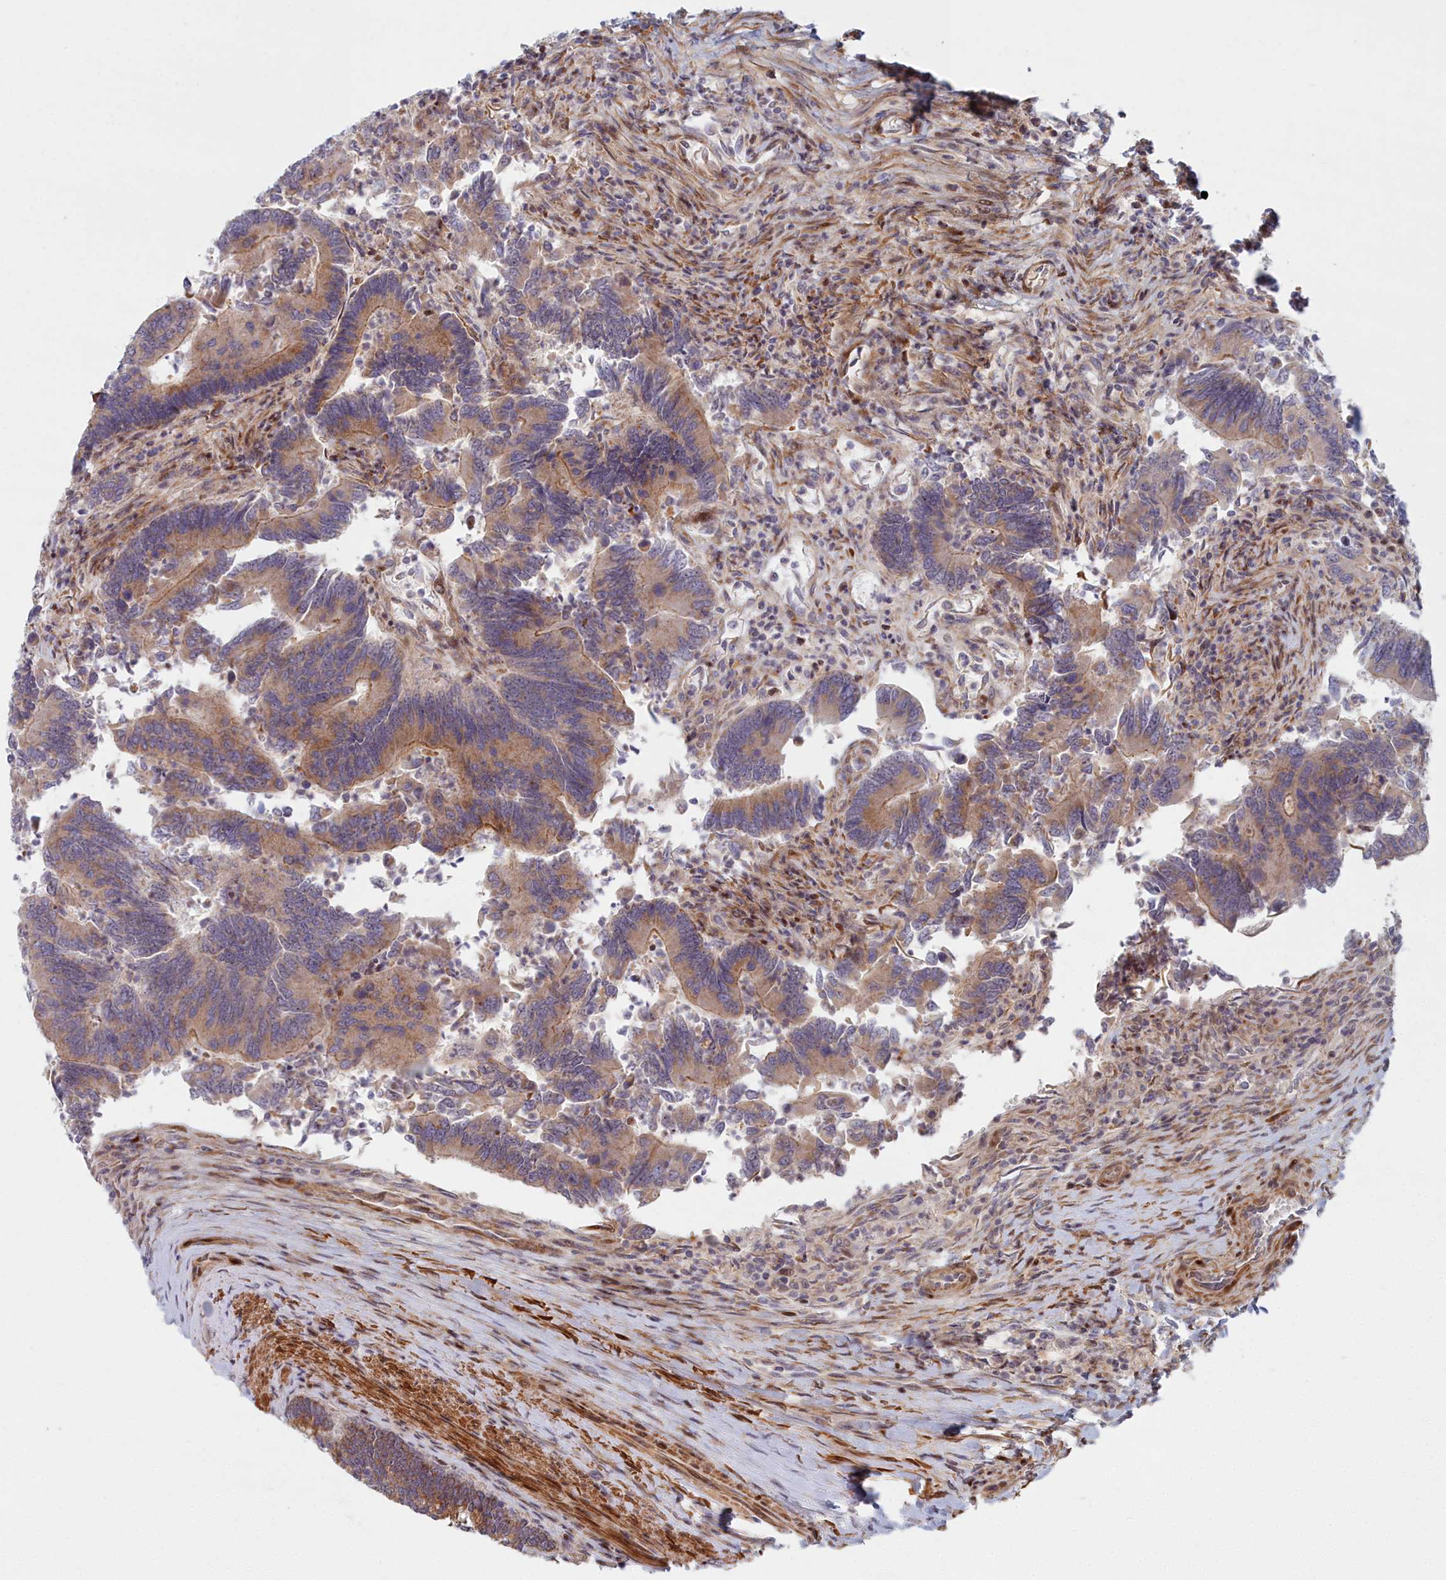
{"staining": {"intensity": "moderate", "quantity": "25%-75%", "location": "cytoplasmic/membranous"}, "tissue": "colorectal cancer", "cell_type": "Tumor cells", "image_type": "cancer", "snomed": [{"axis": "morphology", "description": "Adenocarcinoma, NOS"}, {"axis": "topography", "description": "Colon"}], "caption": "IHC of human colorectal cancer demonstrates medium levels of moderate cytoplasmic/membranous staining in about 25%-75% of tumor cells.", "gene": "C15orf40", "patient": {"sex": "female", "age": 67}}